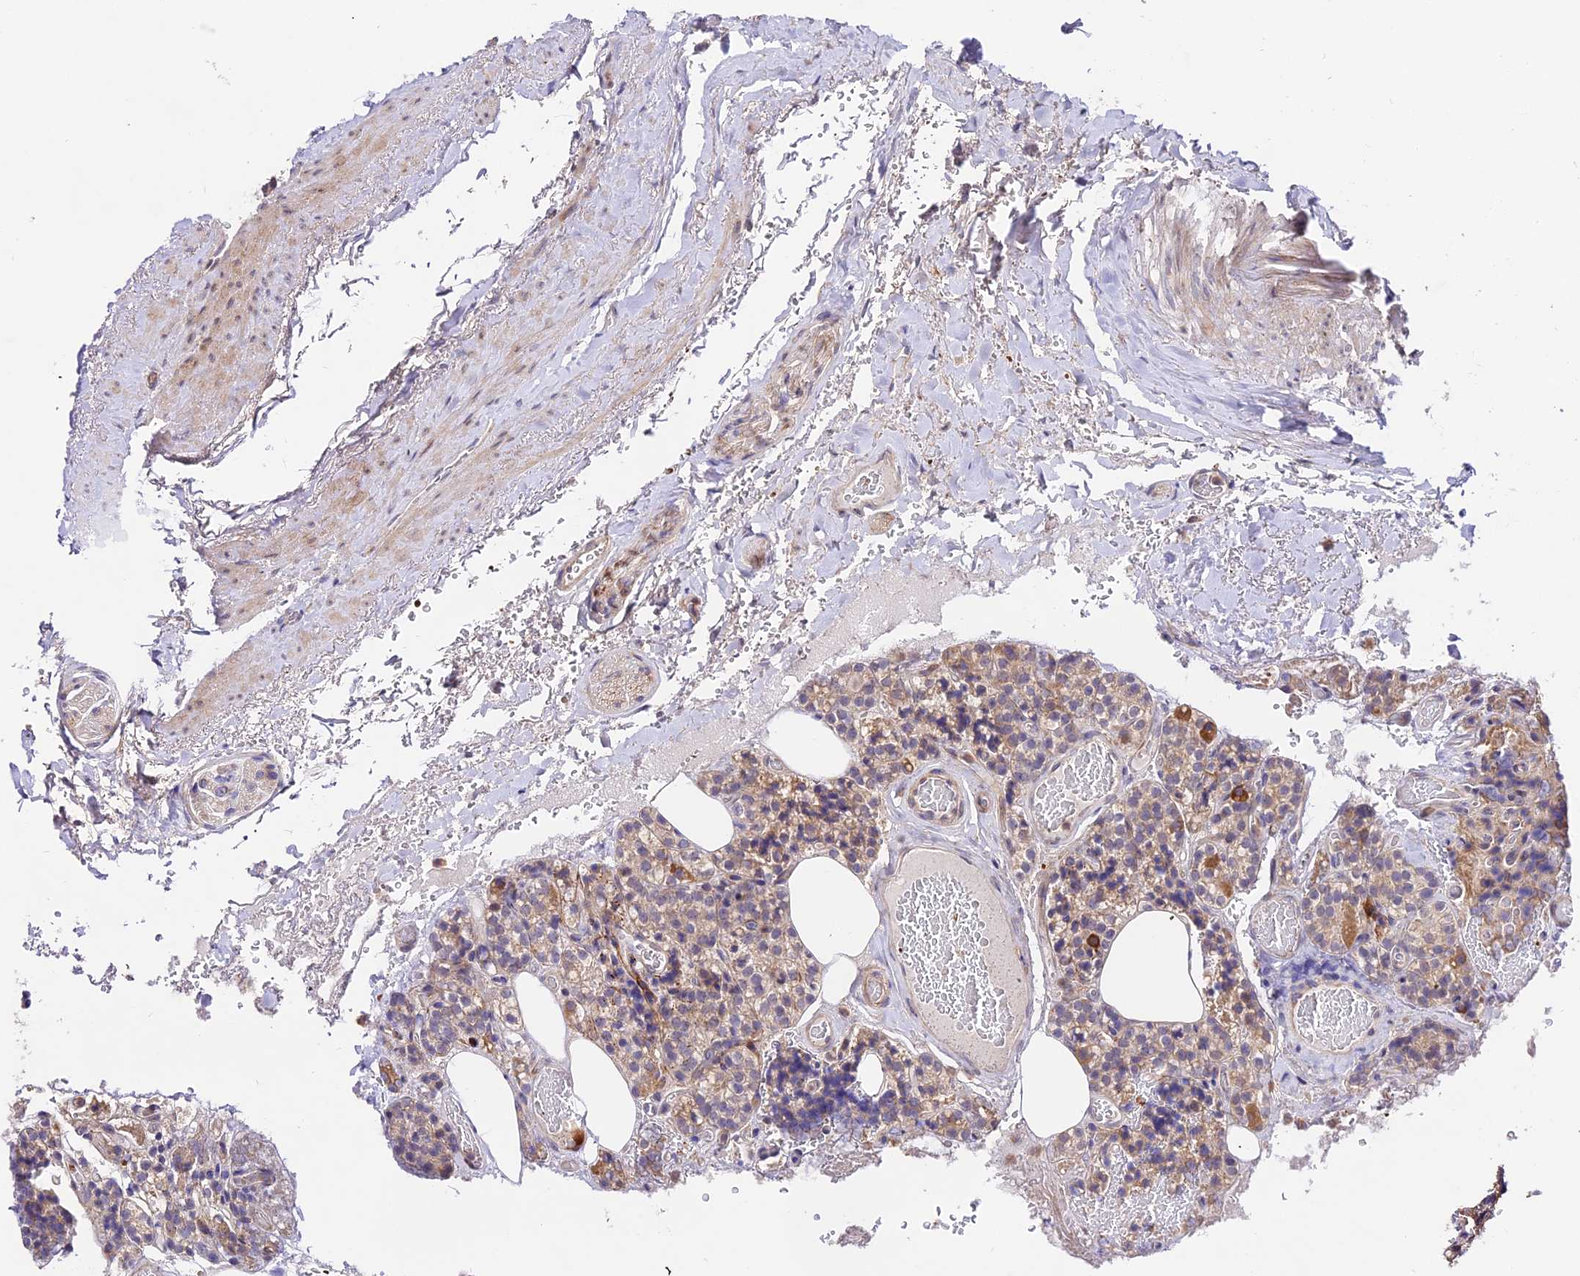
{"staining": {"intensity": "moderate", "quantity": "25%-75%", "location": "cytoplasmic/membranous"}, "tissue": "parathyroid gland", "cell_type": "Glandular cells", "image_type": "normal", "snomed": [{"axis": "morphology", "description": "Normal tissue, NOS"}, {"axis": "topography", "description": "Parathyroid gland"}], "caption": "The micrograph demonstrates staining of normal parathyroid gland, revealing moderate cytoplasmic/membranous protein positivity (brown color) within glandular cells. (DAB (3,3'-diaminobenzidine) IHC with brightfield microscopy, high magnification).", "gene": "WDR5B", "patient": {"sex": "male", "age": 87}}